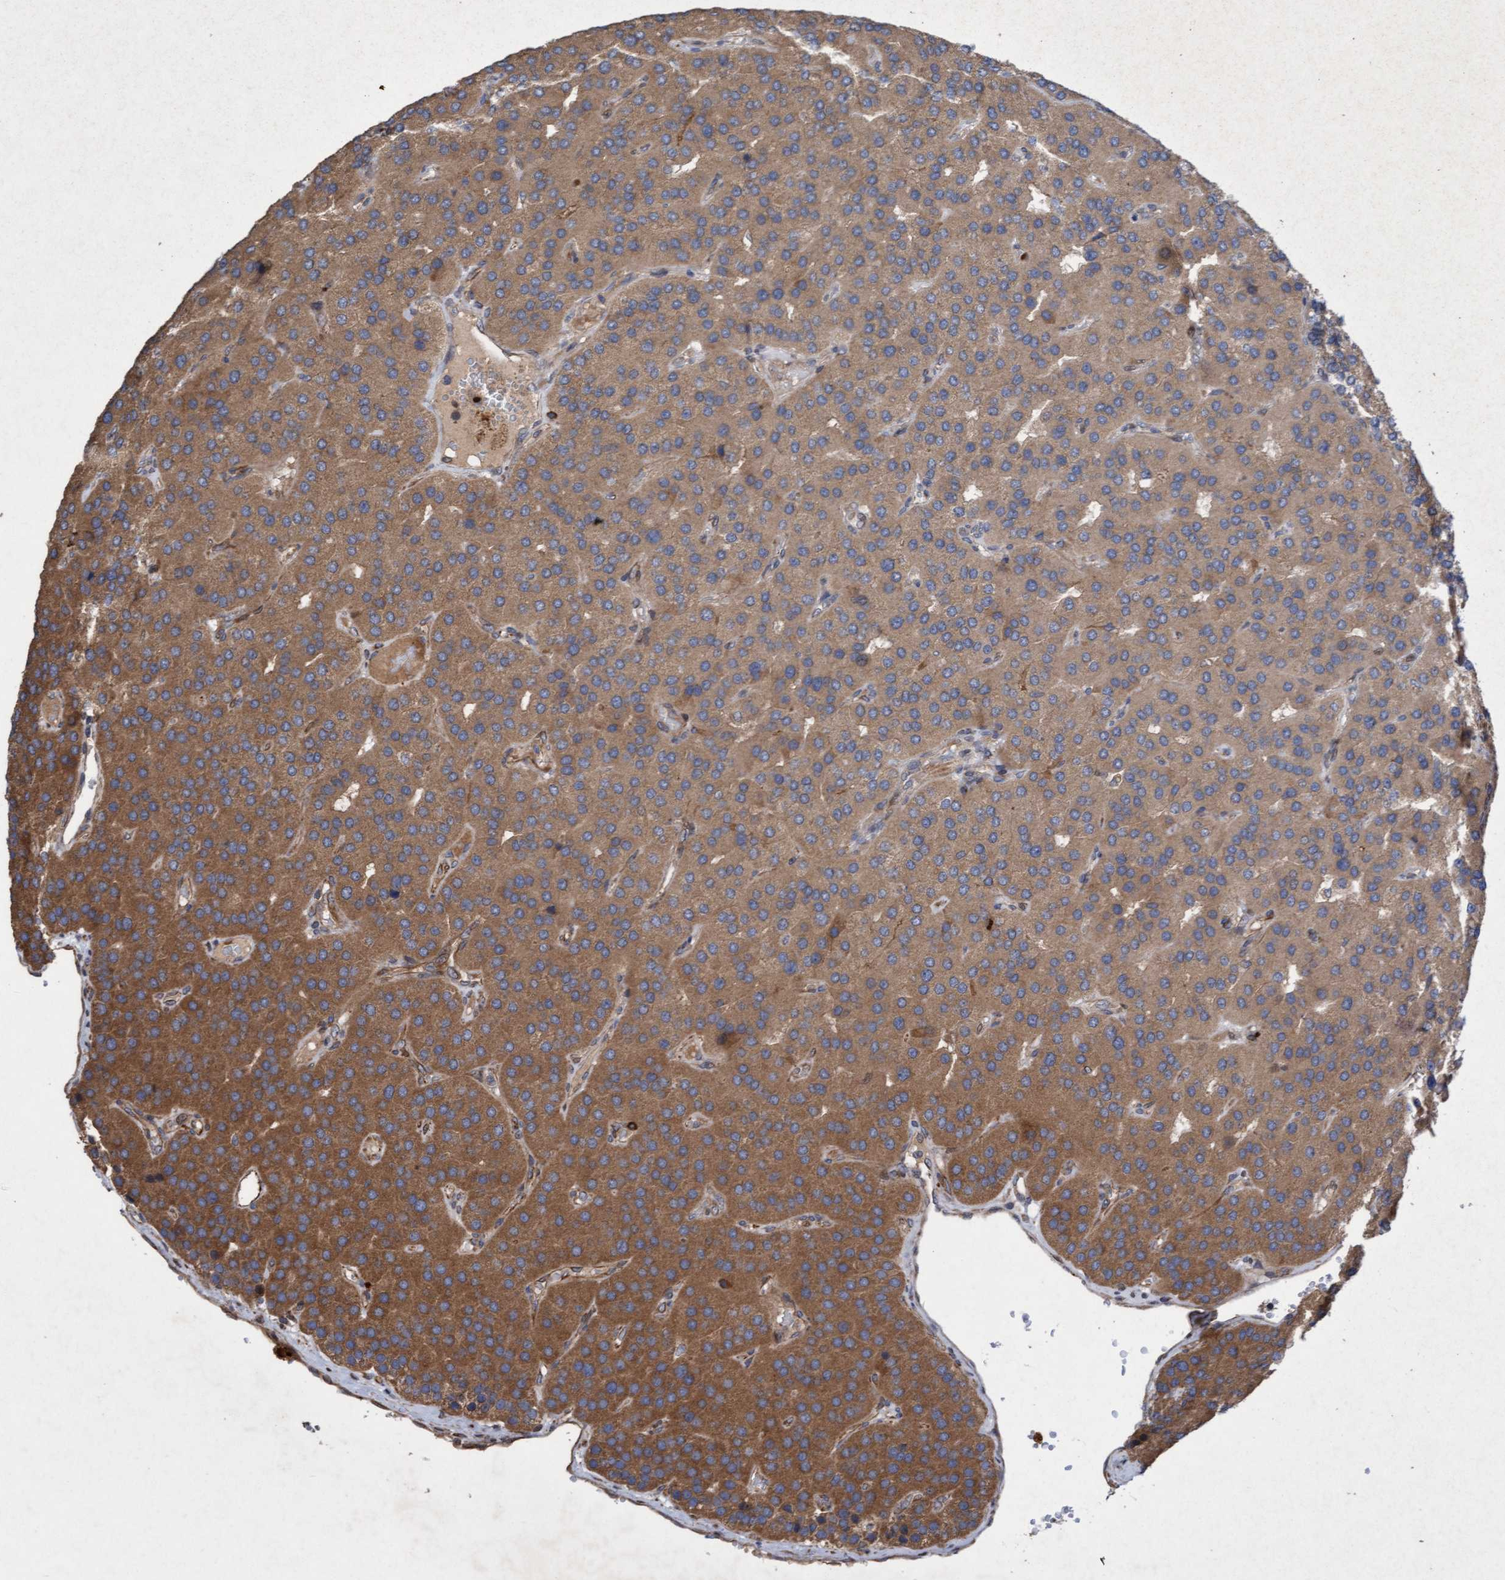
{"staining": {"intensity": "moderate", "quantity": ">75%", "location": "cytoplasmic/membranous"}, "tissue": "parathyroid gland", "cell_type": "Glandular cells", "image_type": "normal", "snomed": [{"axis": "morphology", "description": "Normal tissue, NOS"}, {"axis": "morphology", "description": "Adenoma, NOS"}, {"axis": "topography", "description": "Parathyroid gland"}], "caption": "High-magnification brightfield microscopy of benign parathyroid gland stained with DAB (brown) and counterstained with hematoxylin (blue). glandular cells exhibit moderate cytoplasmic/membranous positivity is identified in approximately>75% of cells.", "gene": "ELP5", "patient": {"sex": "female", "age": 86}}